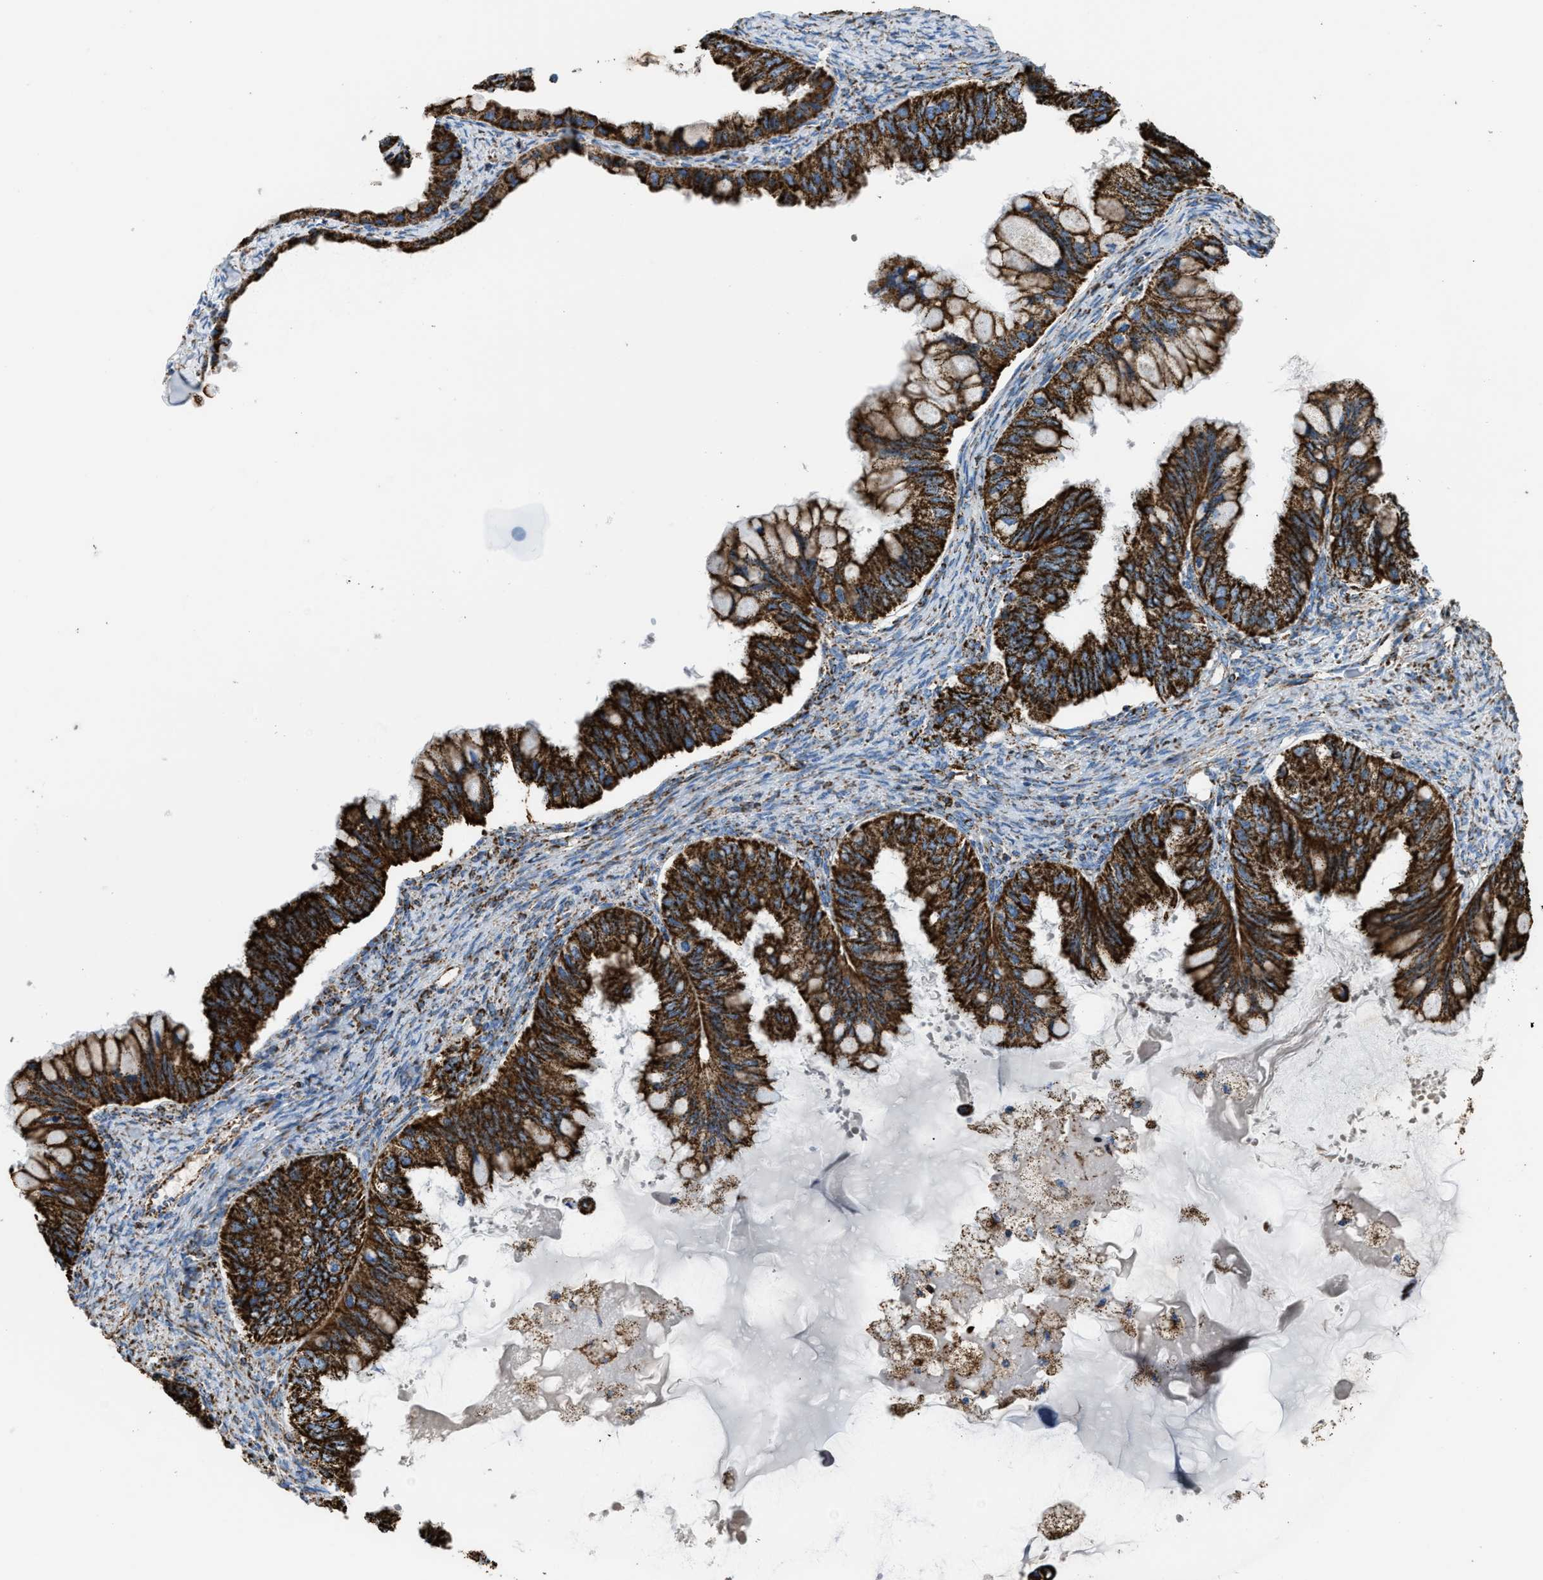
{"staining": {"intensity": "strong", "quantity": ">75%", "location": "cytoplasmic/membranous"}, "tissue": "ovarian cancer", "cell_type": "Tumor cells", "image_type": "cancer", "snomed": [{"axis": "morphology", "description": "Cystadenocarcinoma, mucinous, NOS"}, {"axis": "topography", "description": "Ovary"}], "caption": "The photomicrograph shows immunohistochemical staining of ovarian cancer. There is strong cytoplasmic/membranous expression is seen in about >75% of tumor cells.", "gene": "ETFB", "patient": {"sex": "female", "age": 80}}